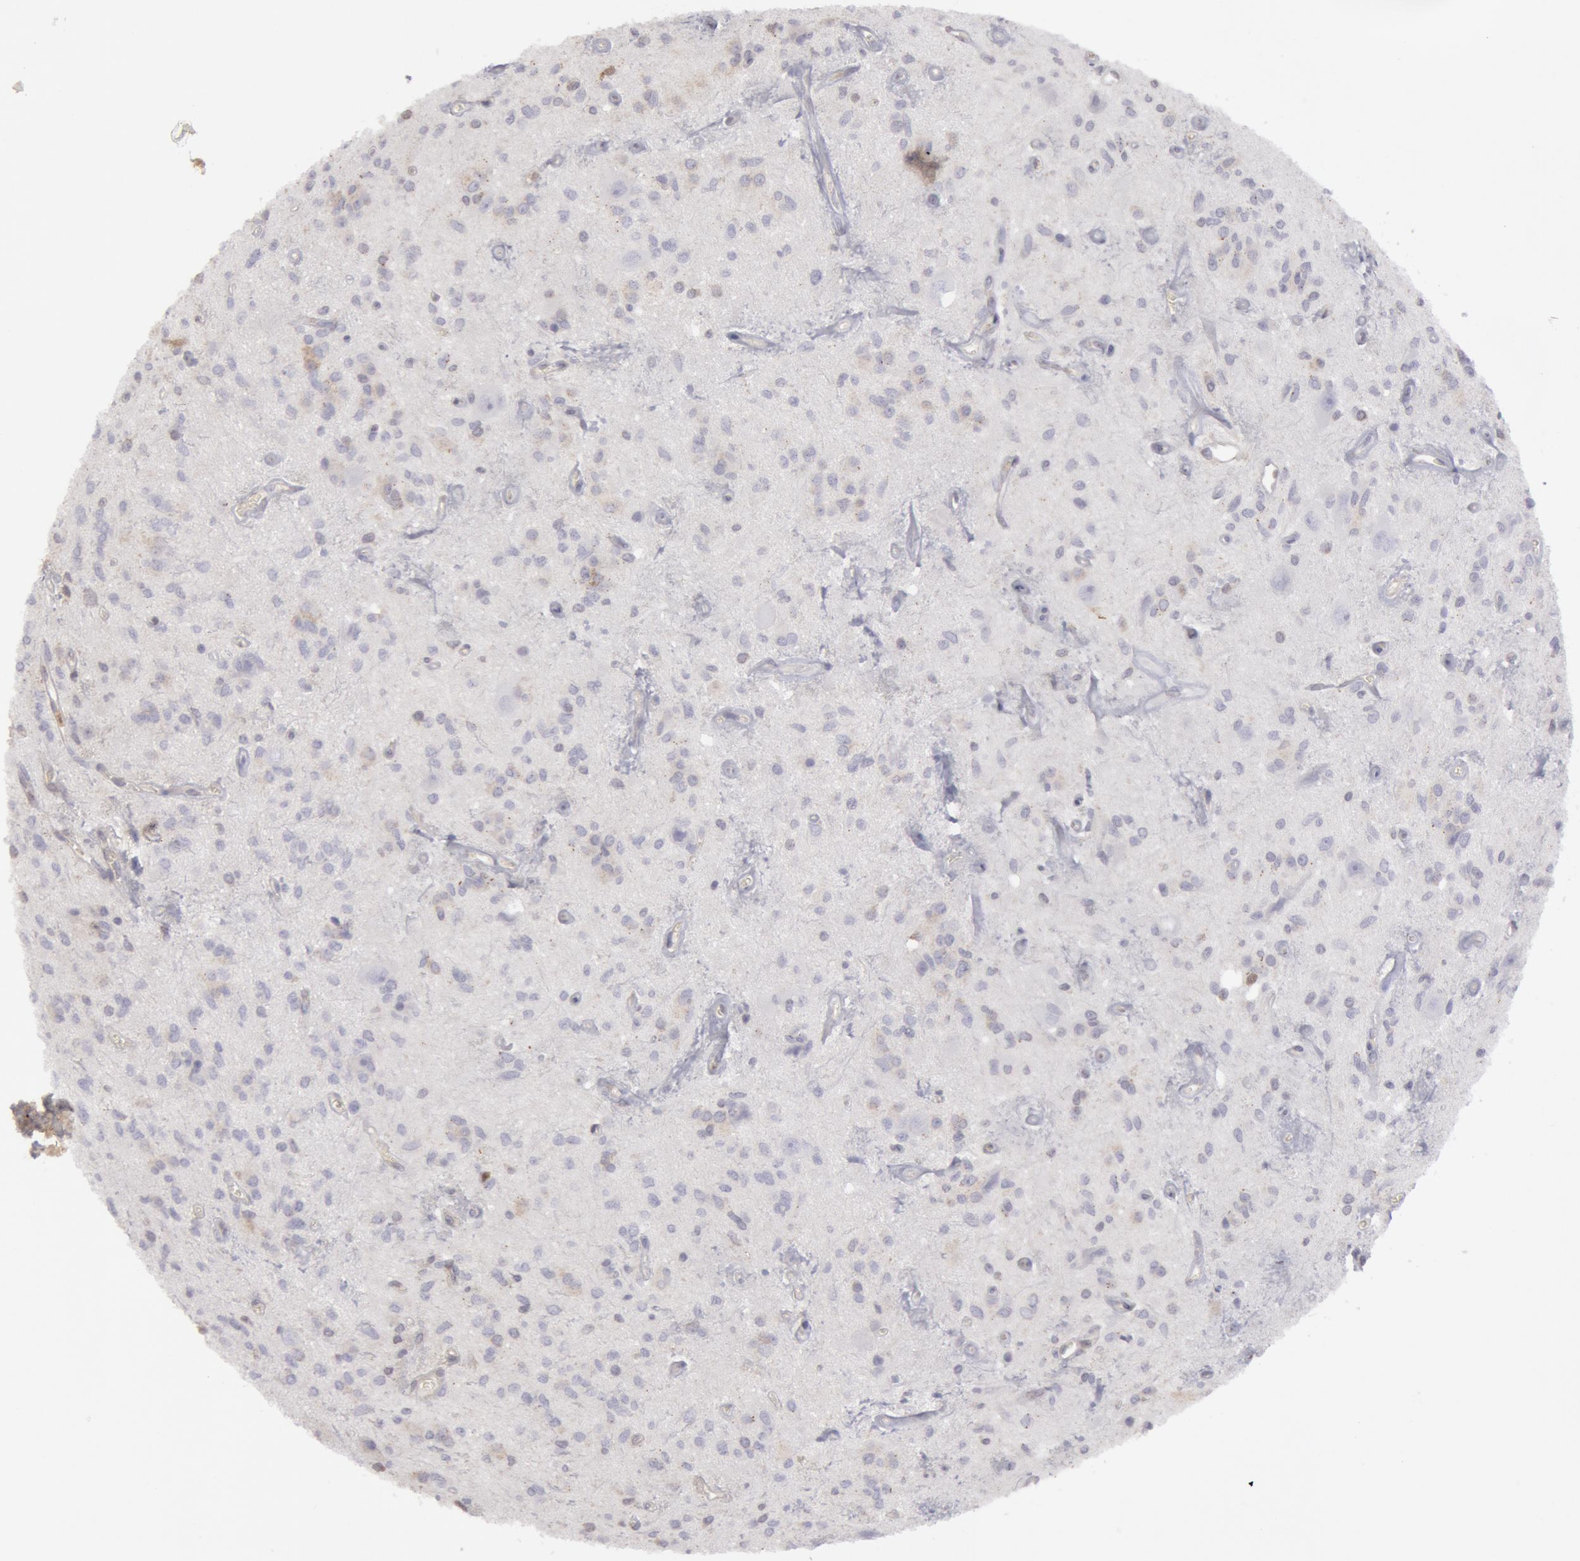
{"staining": {"intensity": "weak", "quantity": "25%-75%", "location": "cytoplasmic/membranous"}, "tissue": "glioma", "cell_type": "Tumor cells", "image_type": "cancer", "snomed": [{"axis": "morphology", "description": "Glioma, malignant, Low grade"}, {"axis": "topography", "description": "Brain"}], "caption": "The histopathology image shows a brown stain indicating the presence of a protein in the cytoplasmic/membranous of tumor cells in glioma. (DAB = brown stain, brightfield microscopy at high magnification).", "gene": "CAT", "patient": {"sex": "female", "age": 15}}